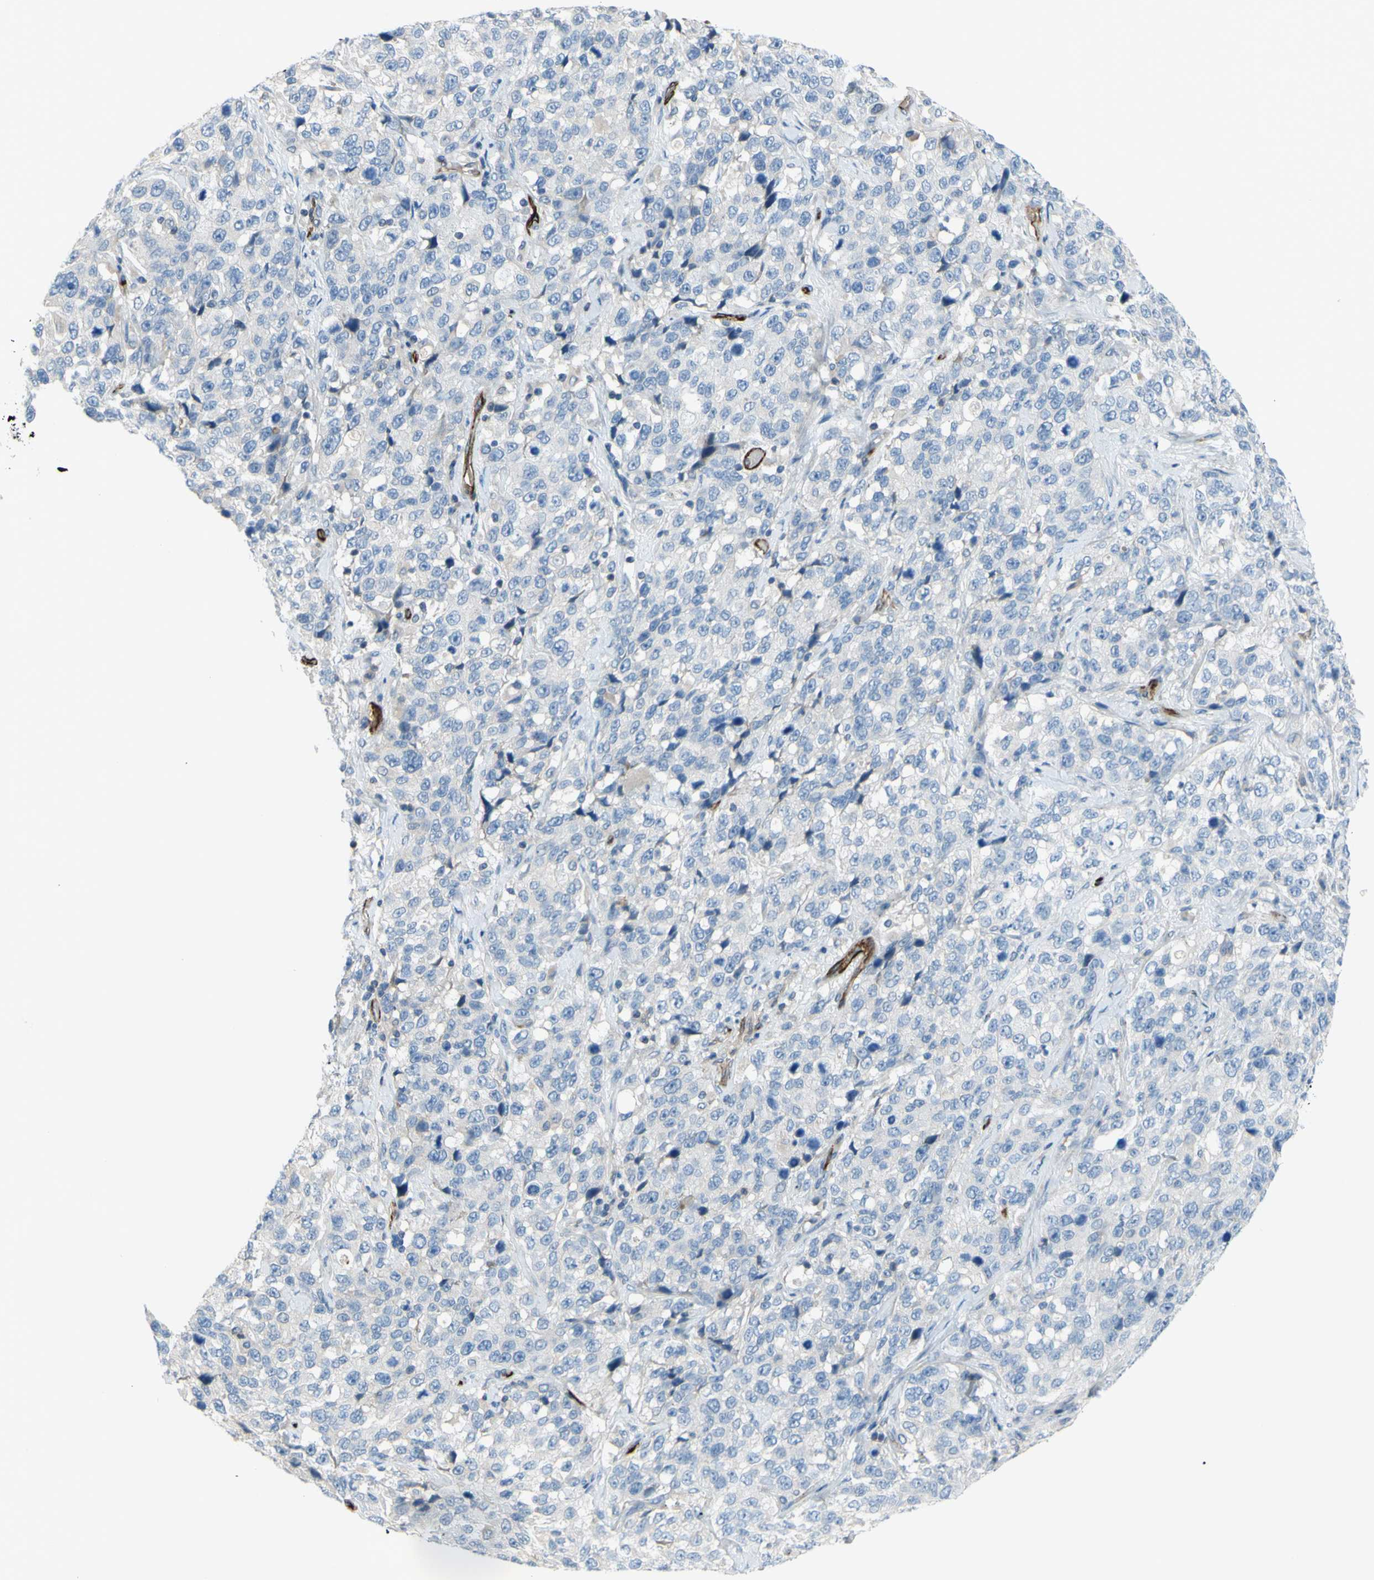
{"staining": {"intensity": "negative", "quantity": "none", "location": "none"}, "tissue": "stomach cancer", "cell_type": "Tumor cells", "image_type": "cancer", "snomed": [{"axis": "morphology", "description": "Normal tissue, NOS"}, {"axis": "morphology", "description": "Adenocarcinoma, NOS"}, {"axis": "topography", "description": "Stomach"}], "caption": "Human stomach cancer (adenocarcinoma) stained for a protein using immunohistochemistry (IHC) displays no positivity in tumor cells.", "gene": "PRRG2", "patient": {"sex": "male", "age": 48}}